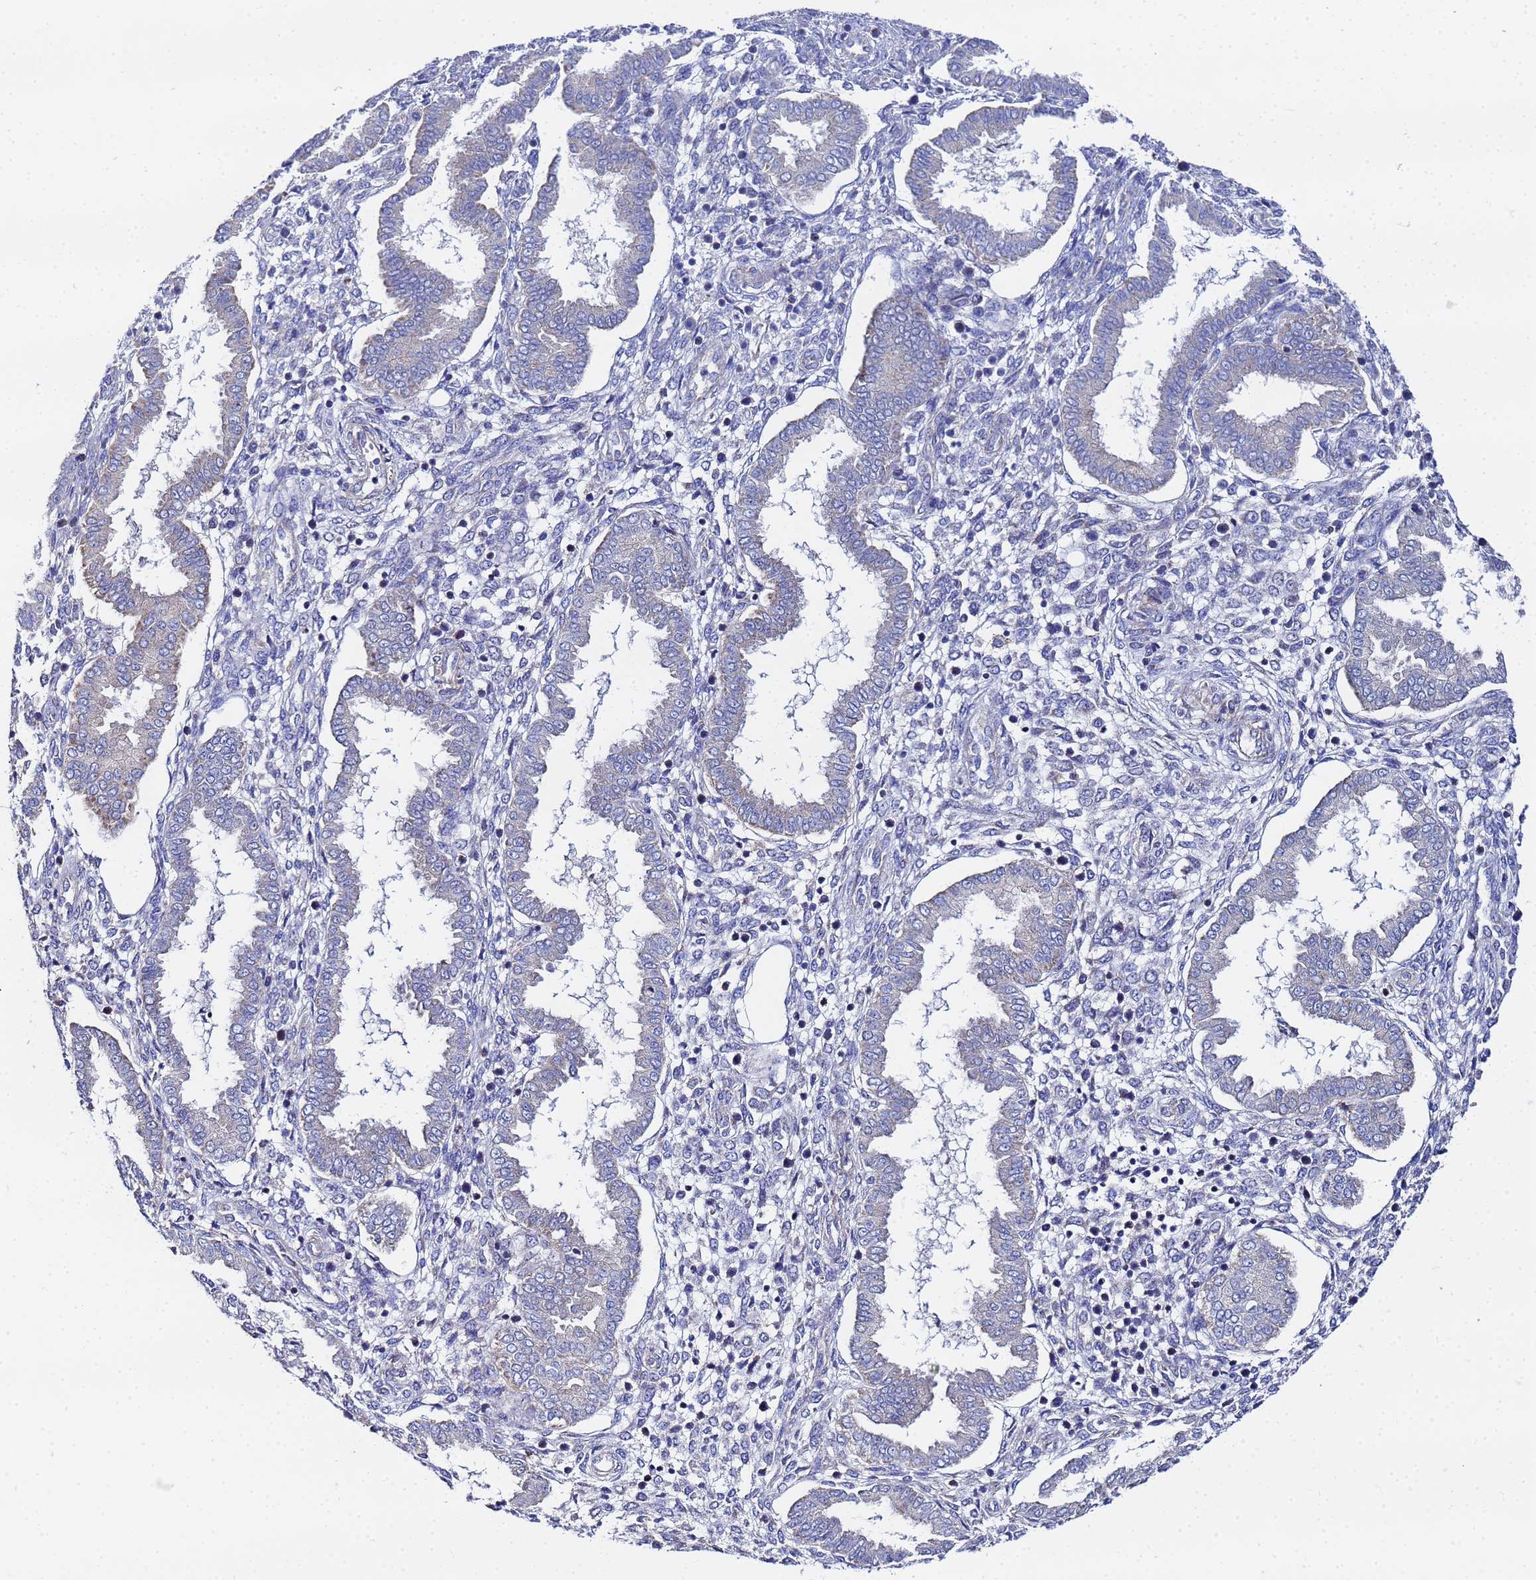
{"staining": {"intensity": "negative", "quantity": "none", "location": "none"}, "tissue": "endometrium", "cell_type": "Cells in endometrial stroma", "image_type": "normal", "snomed": [{"axis": "morphology", "description": "Normal tissue, NOS"}, {"axis": "topography", "description": "Endometrium"}], "caption": "IHC photomicrograph of benign endometrium: endometrium stained with DAB (3,3'-diaminobenzidine) shows no significant protein expression in cells in endometrial stroma. The staining is performed using DAB brown chromogen with nuclei counter-stained in using hematoxylin.", "gene": "FAHD2A", "patient": {"sex": "female", "age": 24}}